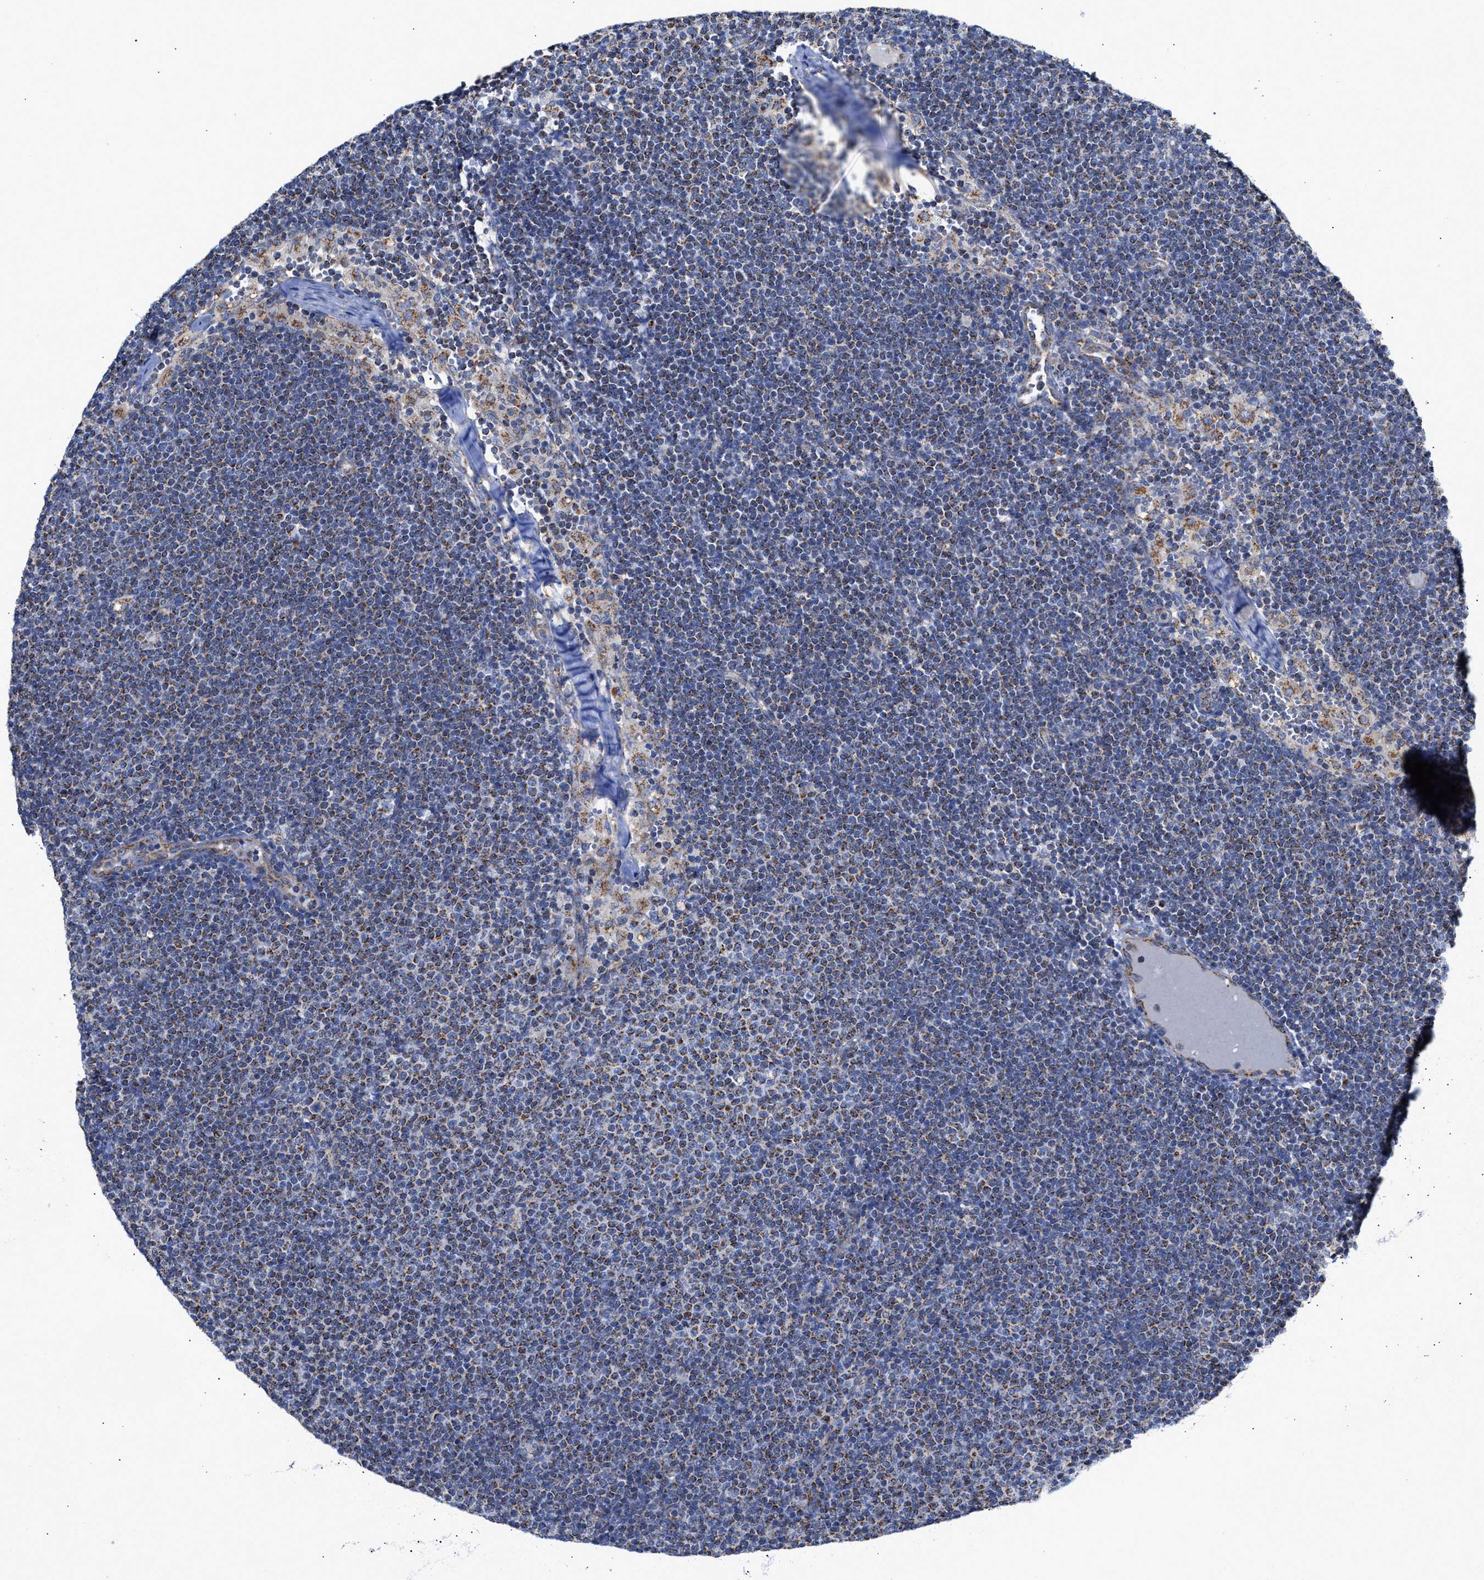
{"staining": {"intensity": "moderate", "quantity": ">75%", "location": "cytoplasmic/membranous"}, "tissue": "lymphoma", "cell_type": "Tumor cells", "image_type": "cancer", "snomed": [{"axis": "morphology", "description": "Malignant lymphoma, non-Hodgkin's type, Low grade"}, {"axis": "topography", "description": "Lymph node"}], "caption": "Moderate cytoplasmic/membranous protein positivity is identified in about >75% of tumor cells in low-grade malignant lymphoma, non-Hodgkin's type.", "gene": "MECR", "patient": {"sex": "female", "age": 53}}